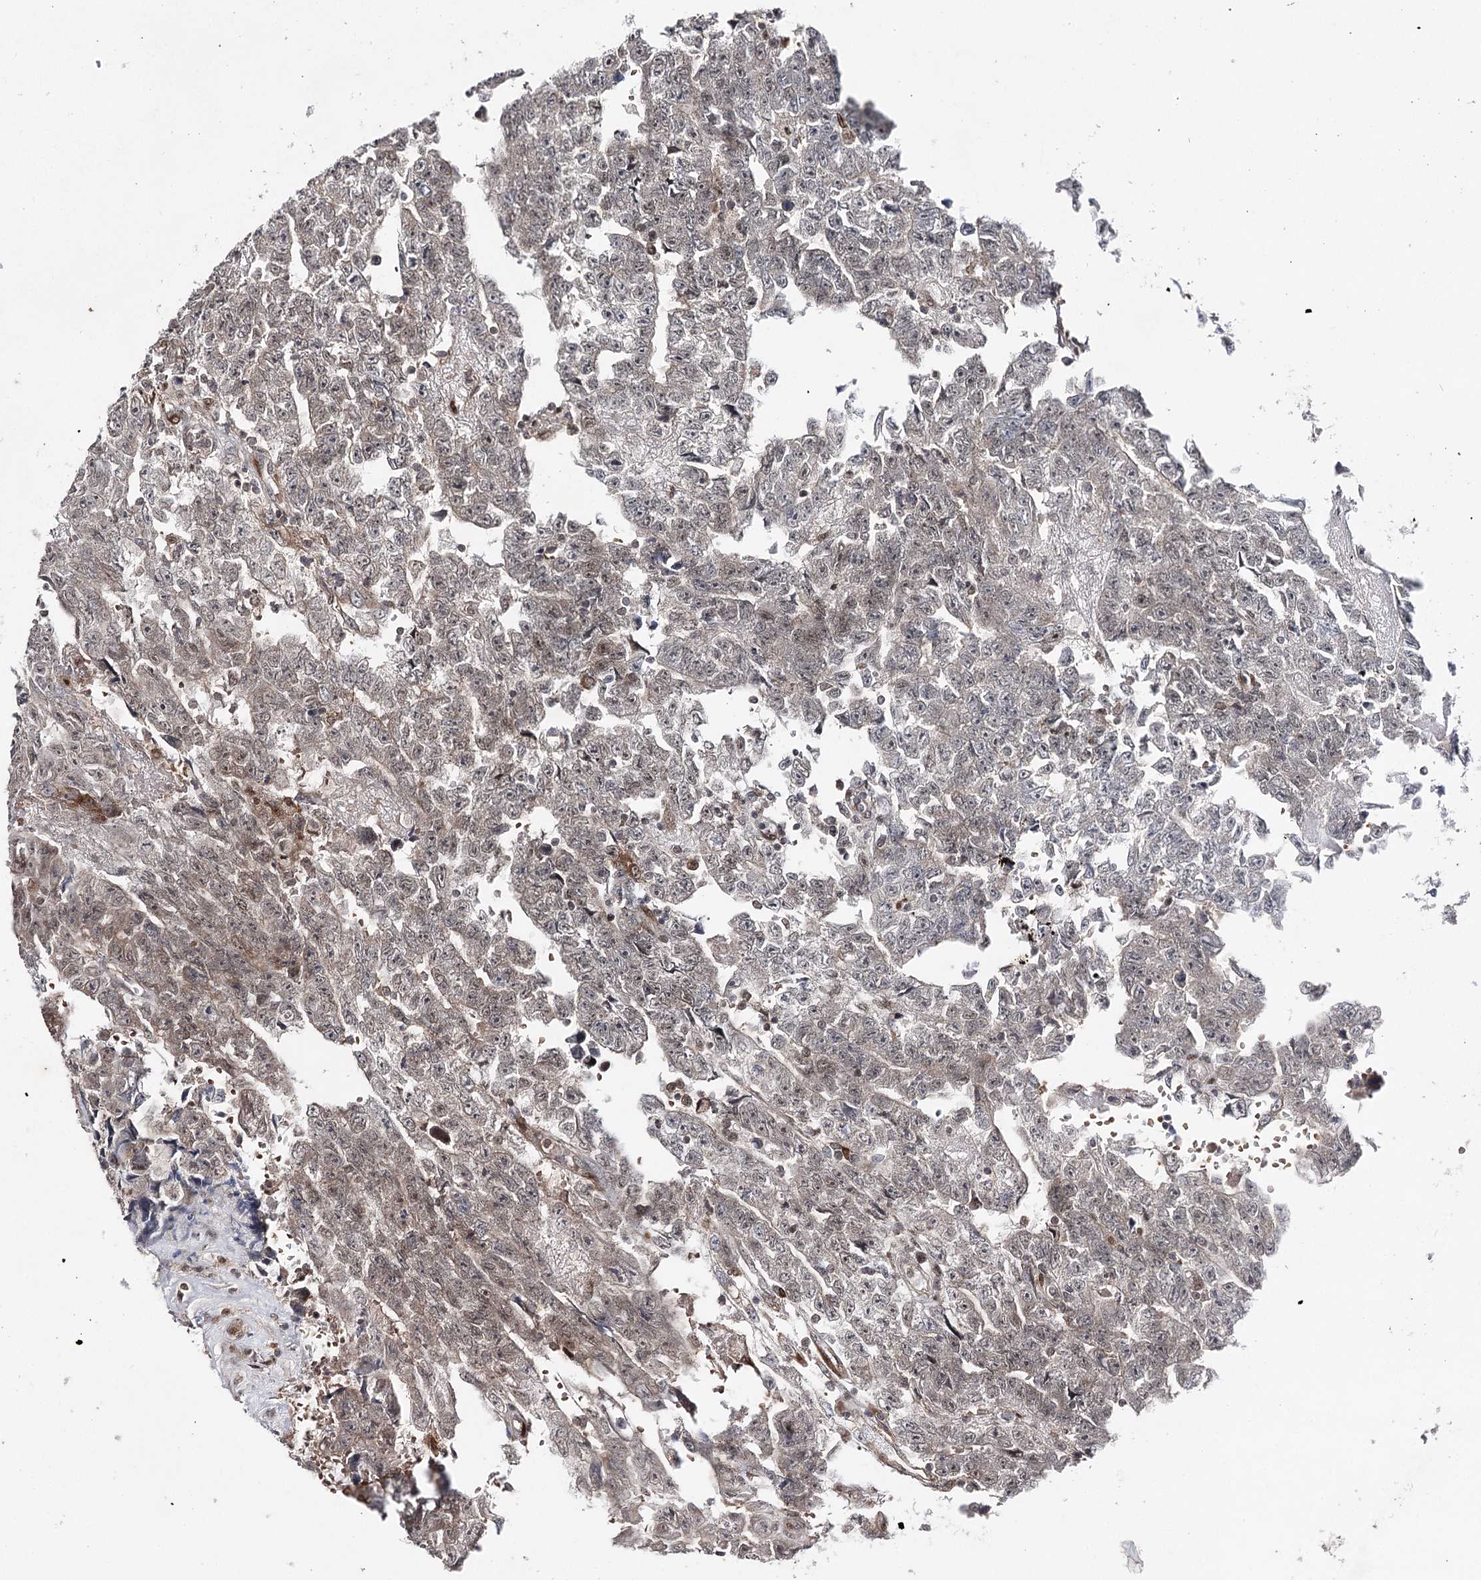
{"staining": {"intensity": "weak", "quantity": "<25%", "location": "cytoplasmic/membranous"}, "tissue": "testis cancer", "cell_type": "Tumor cells", "image_type": "cancer", "snomed": [{"axis": "morphology", "description": "Carcinoma, Embryonal, NOS"}, {"axis": "topography", "description": "Testis"}], "caption": "The photomicrograph shows no staining of tumor cells in testis cancer (embryonal carcinoma).", "gene": "HSD11B2", "patient": {"sex": "male", "age": 25}}